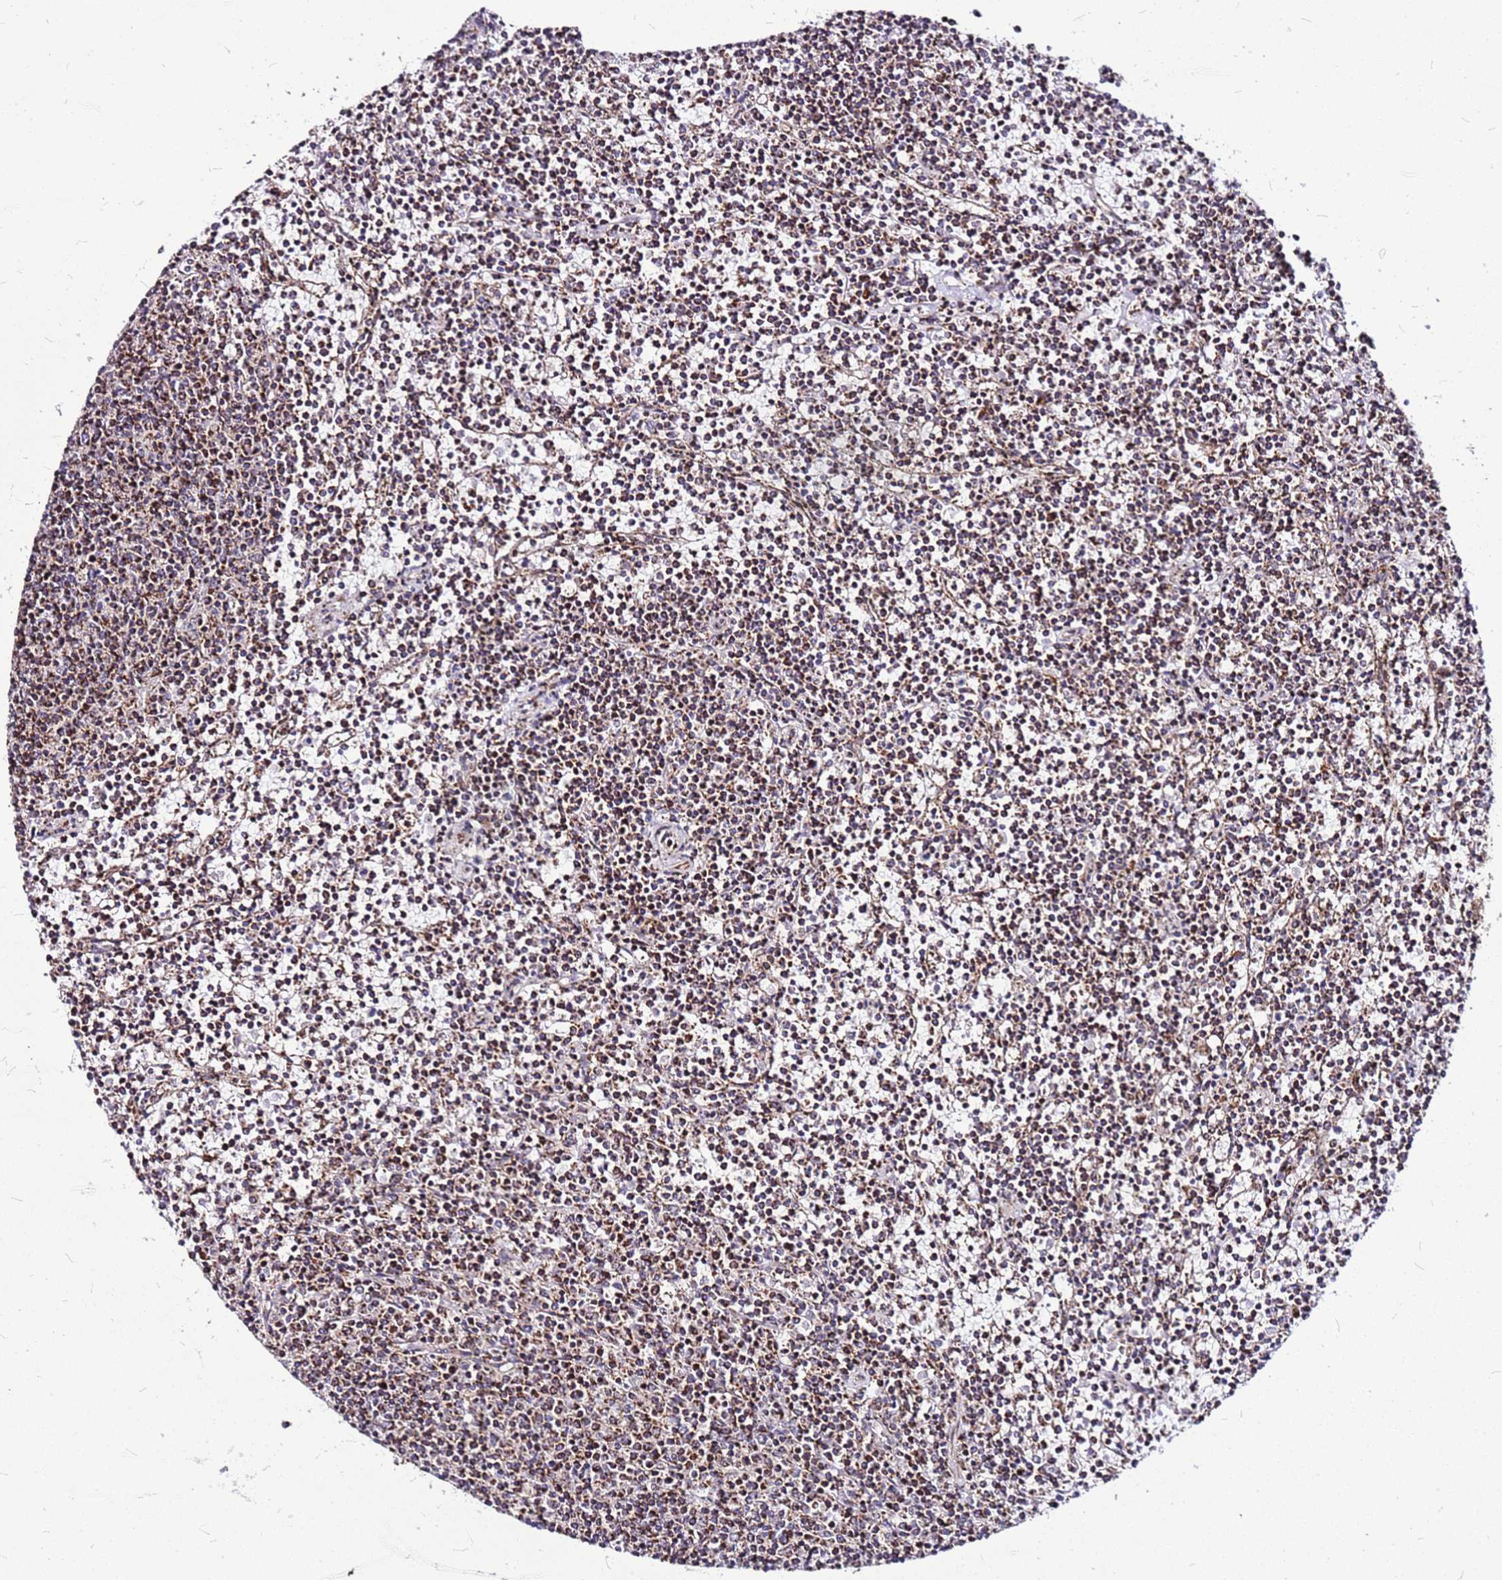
{"staining": {"intensity": "moderate", "quantity": "25%-75%", "location": "cytoplasmic/membranous"}, "tissue": "lymphoma", "cell_type": "Tumor cells", "image_type": "cancer", "snomed": [{"axis": "morphology", "description": "Malignant lymphoma, non-Hodgkin's type, Low grade"}, {"axis": "topography", "description": "Spleen"}], "caption": "The micrograph demonstrates staining of low-grade malignant lymphoma, non-Hodgkin's type, revealing moderate cytoplasmic/membranous protein positivity (brown color) within tumor cells. The staining was performed using DAB (3,3'-diaminobenzidine) to visualize the protein expression in brown, while the nuclei were stained in blue with hematoxylin (Magnification: 20x).", "gene": "OR51T1", "patient": {"sex": "female", "age": 50}}